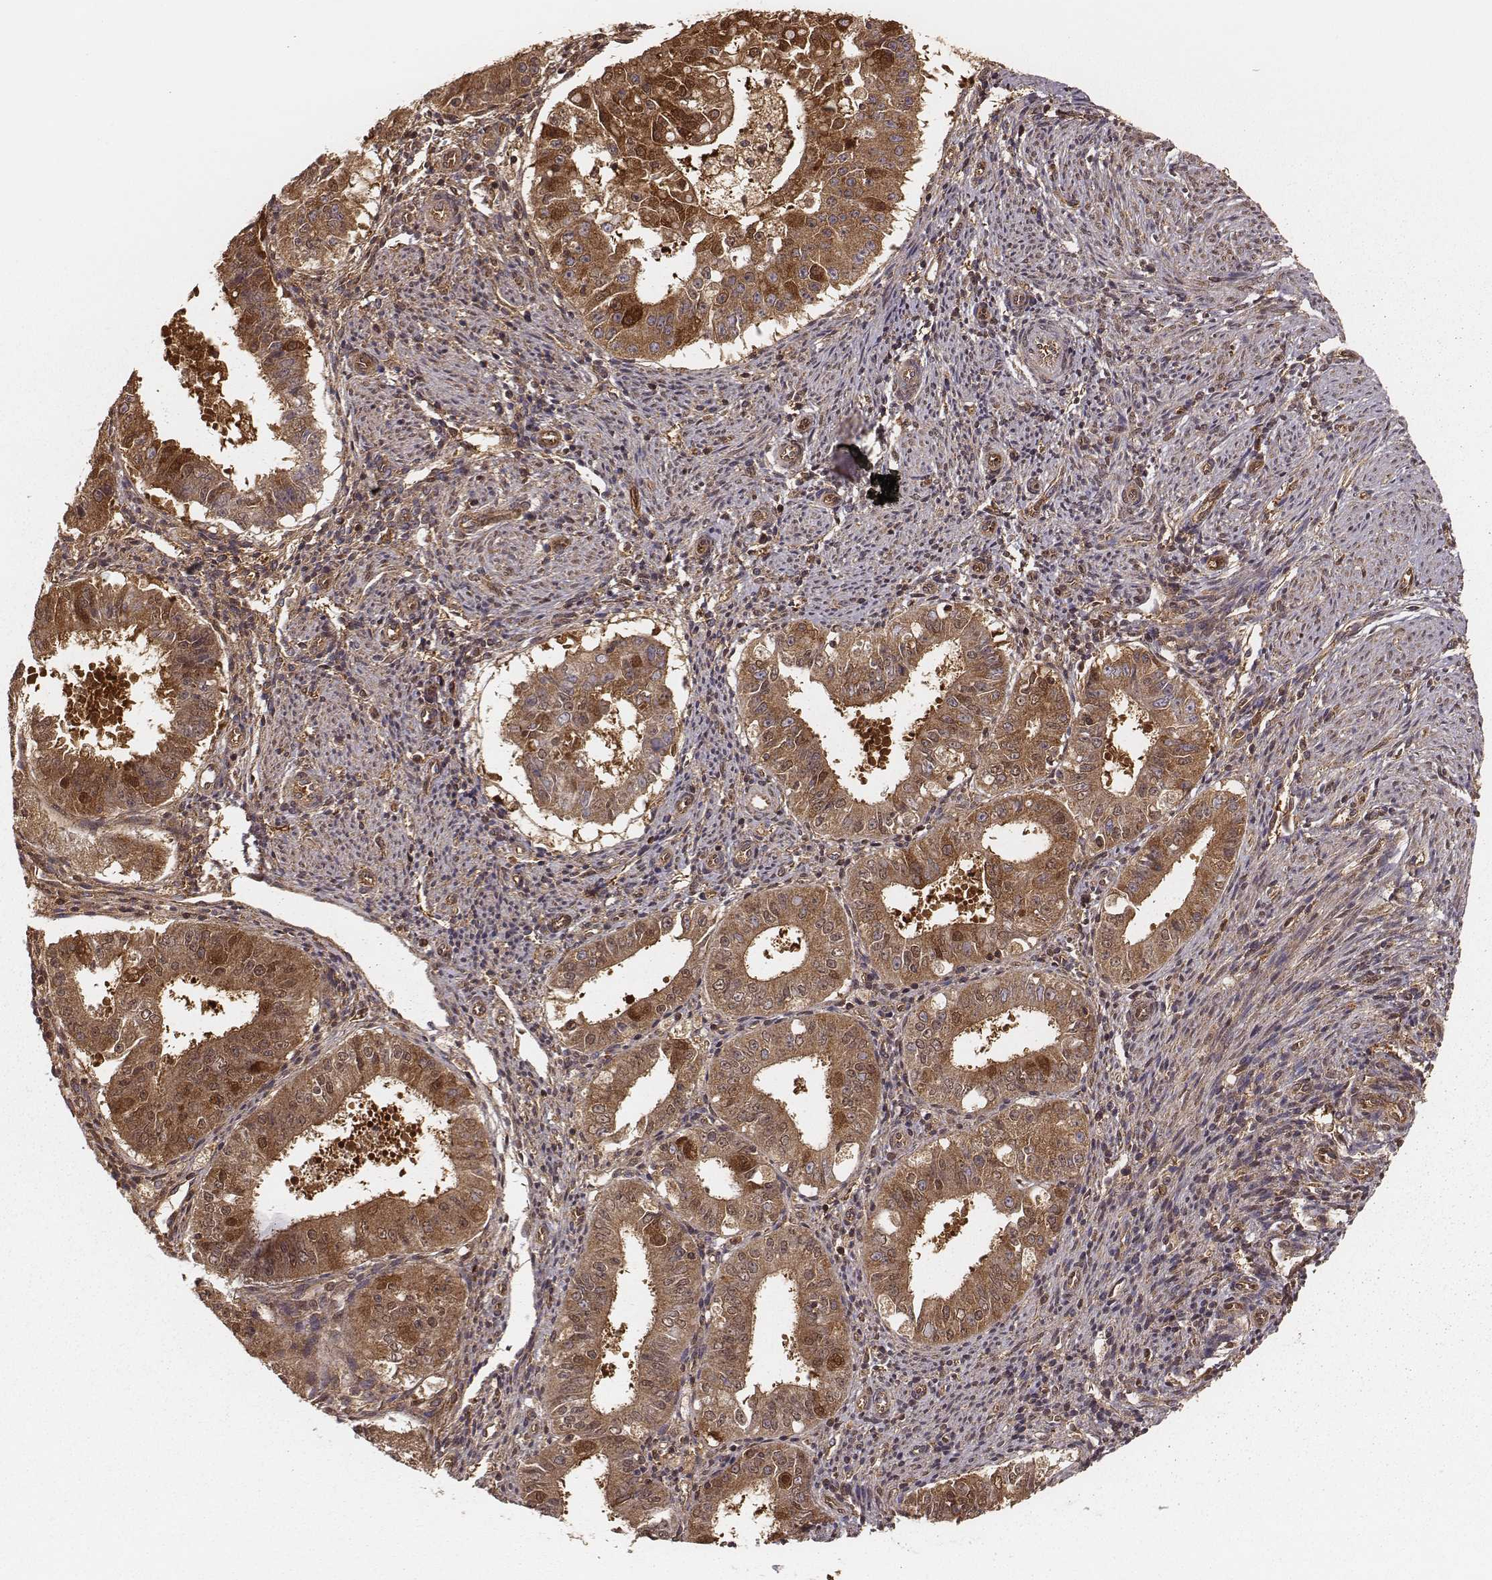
{"staining": {"intensity": "moderate", "quantity": ">75%", "location": "cytoplasmic/membranous"}, "tissue": "ovarian cancer", "cell_type": "Tumor cells", "image_type": "cancer", "snomed": [{"axis": "morphology", "description": "Carcinoma, endometroid"}, {"axis": "topography", "description": "Ovary"}], "caption": "Tumor cells display moderate cytoplasmic/membranous expression in approximately >75% of cells in ovarian endometroid carcinoma. The protein is shown in brown color, while the nuclei are stained blue.", "gene": "CARS1", "patient": {"sex": "female", "age": 42}}